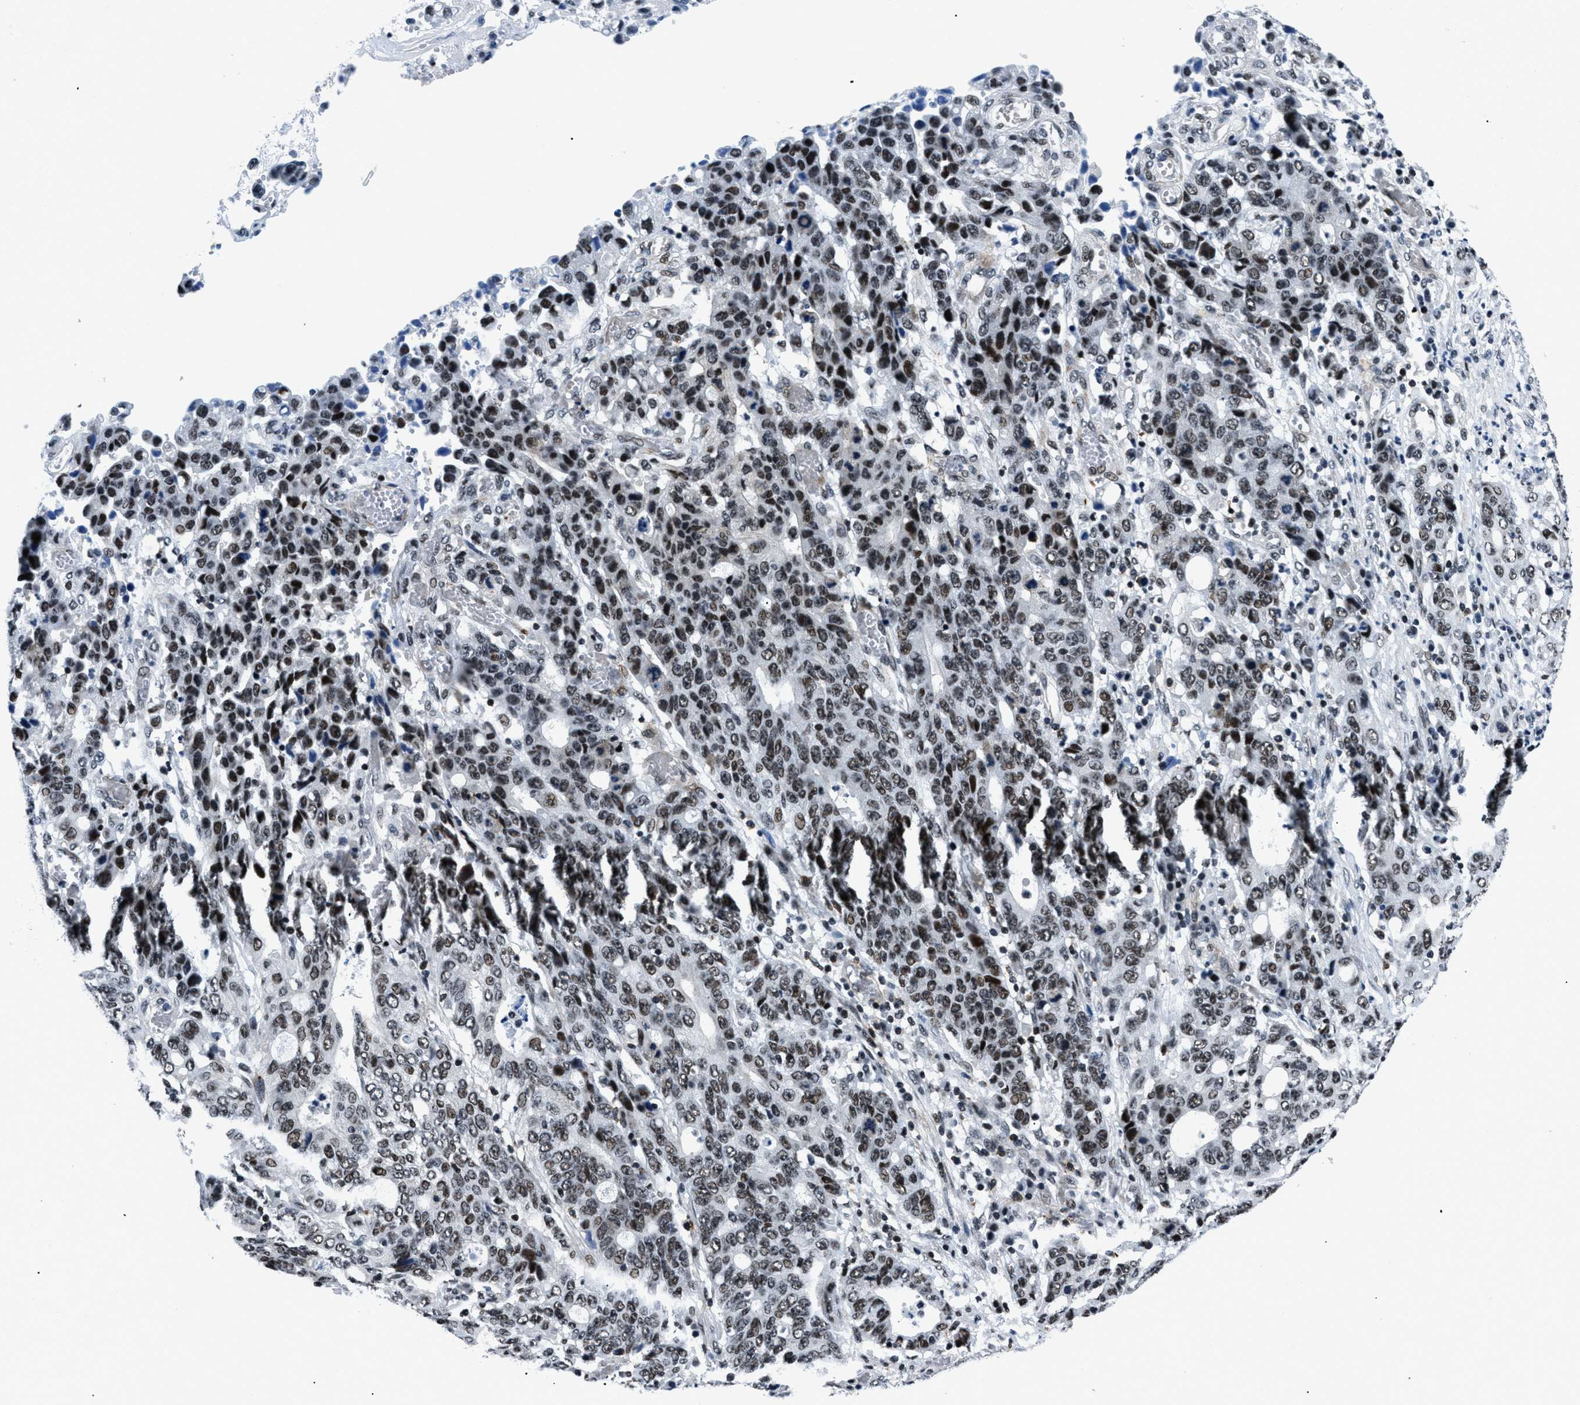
{"staining": {"intensity": "strong", "quantity": ">75%", "location": "nuclear"}, "tissue": "stomach cancer", "cell_type": "Tumor cells", "image_type": "cancer", "snomed": [{"axis": "morphology", "description": "Adenocarcinoma, NOS"}, {"axis": "topography", "description": "Stomach, upper"}], "caption": "DAB (3,3'-diaminobenzidine) immunohistochemical staining of human stomach cancer (adenocarcinoma) displays strong nuclear protein positivity in about >75% of tumor cells.", "gene": "SMARCB1", "patient": {"sex": "male", "age": 69}}